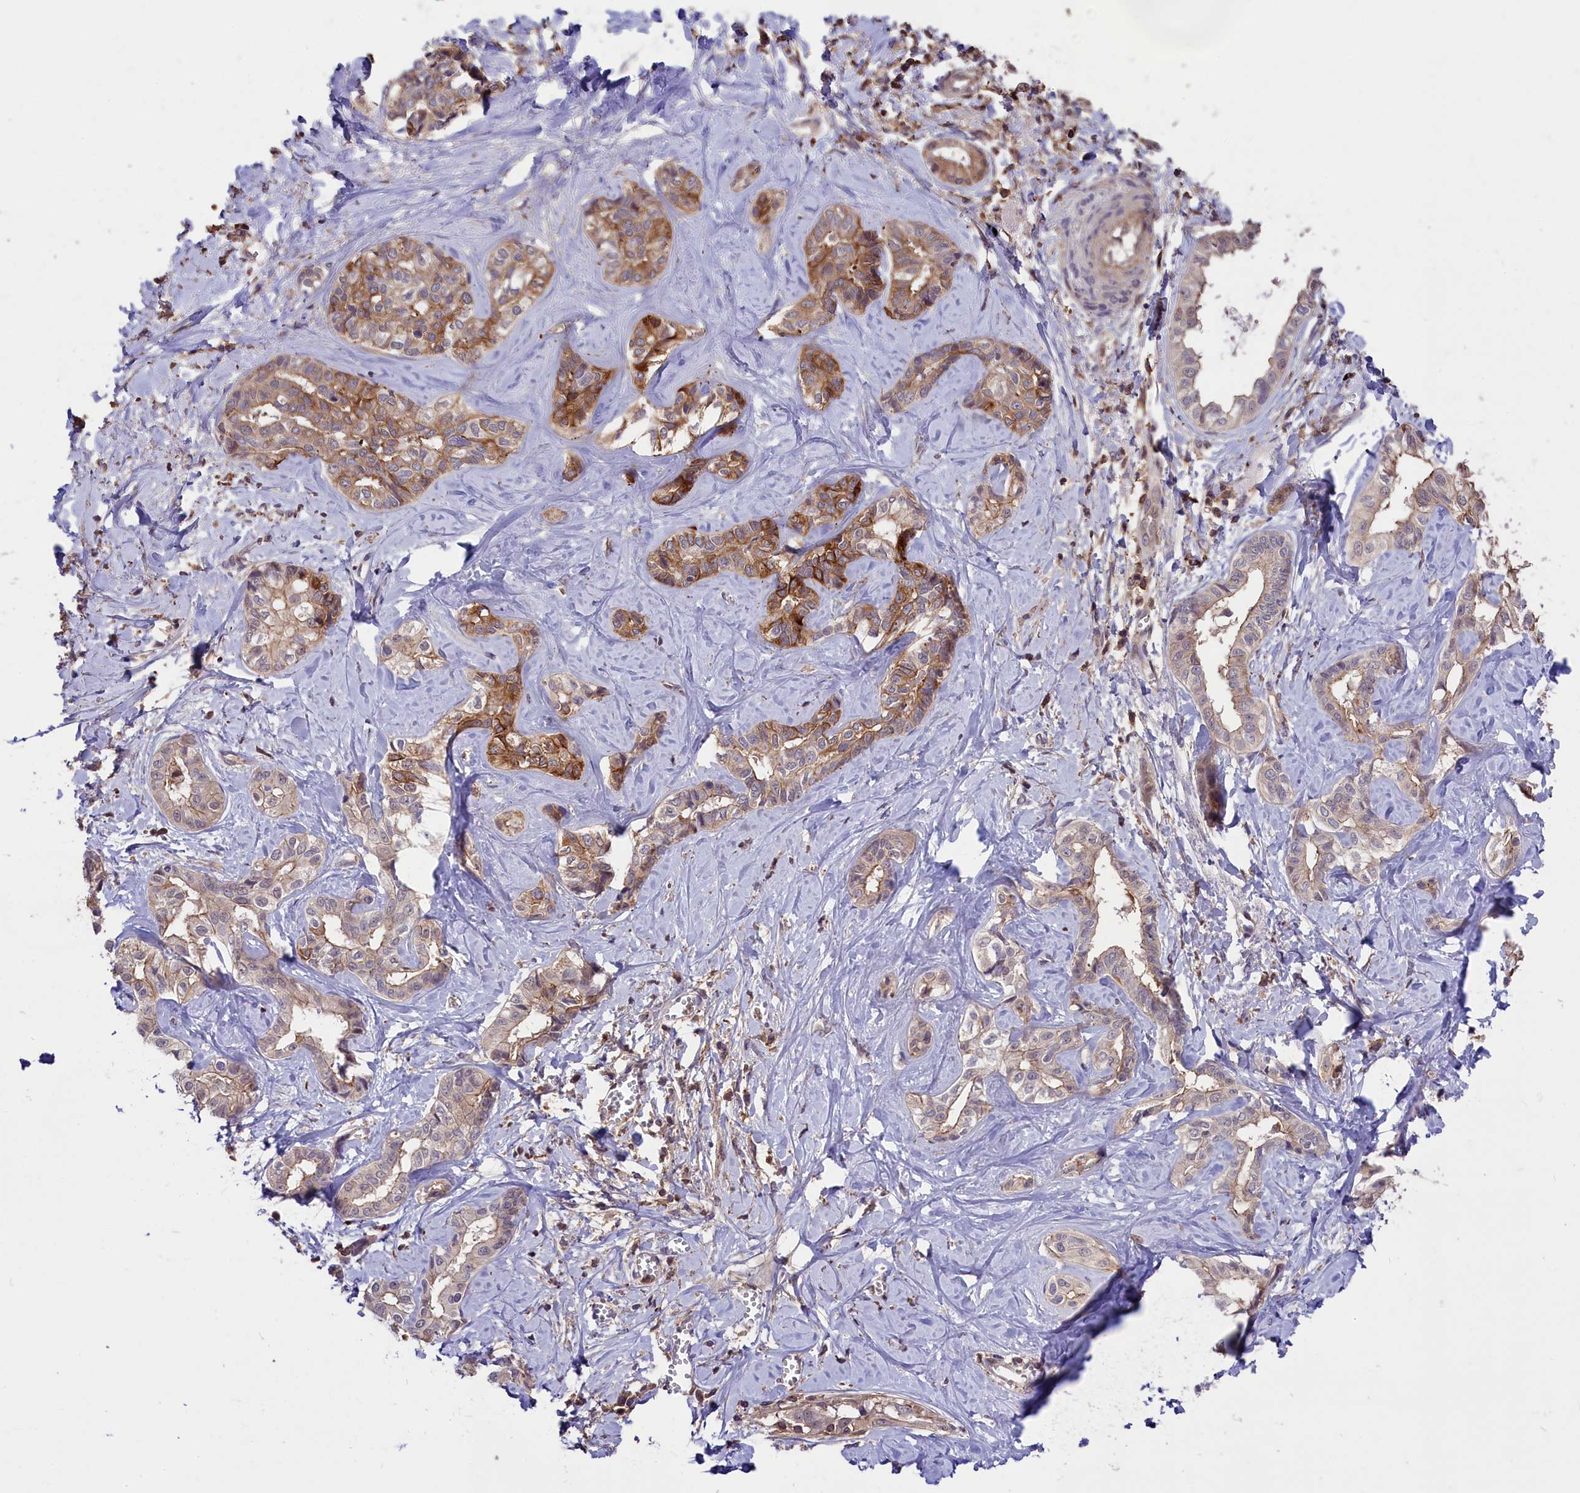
{"staining": {"intensity": "moderate", "quantity": "<25%", "location": "cytoplasmic/membranous"}, "tissue": "liver cancer", "cell_type": "Tumor cells", "image_type": "cancer", "snomed": [{"axis": "morphology", "description": "Cholangiocarcinoma"}, {"axis": "topography", "description": "Liver"}], "caption": "DAB (3,3'-diaminobenzidine) immunohistochemical staining of human cholangiocarcinoma (liver) displays moderate cytoplasmic/membranous protein staining in about <25% of tumor cells.", "gene": "SKIDA1", "patient": {"sex": "female", "age": 77}}